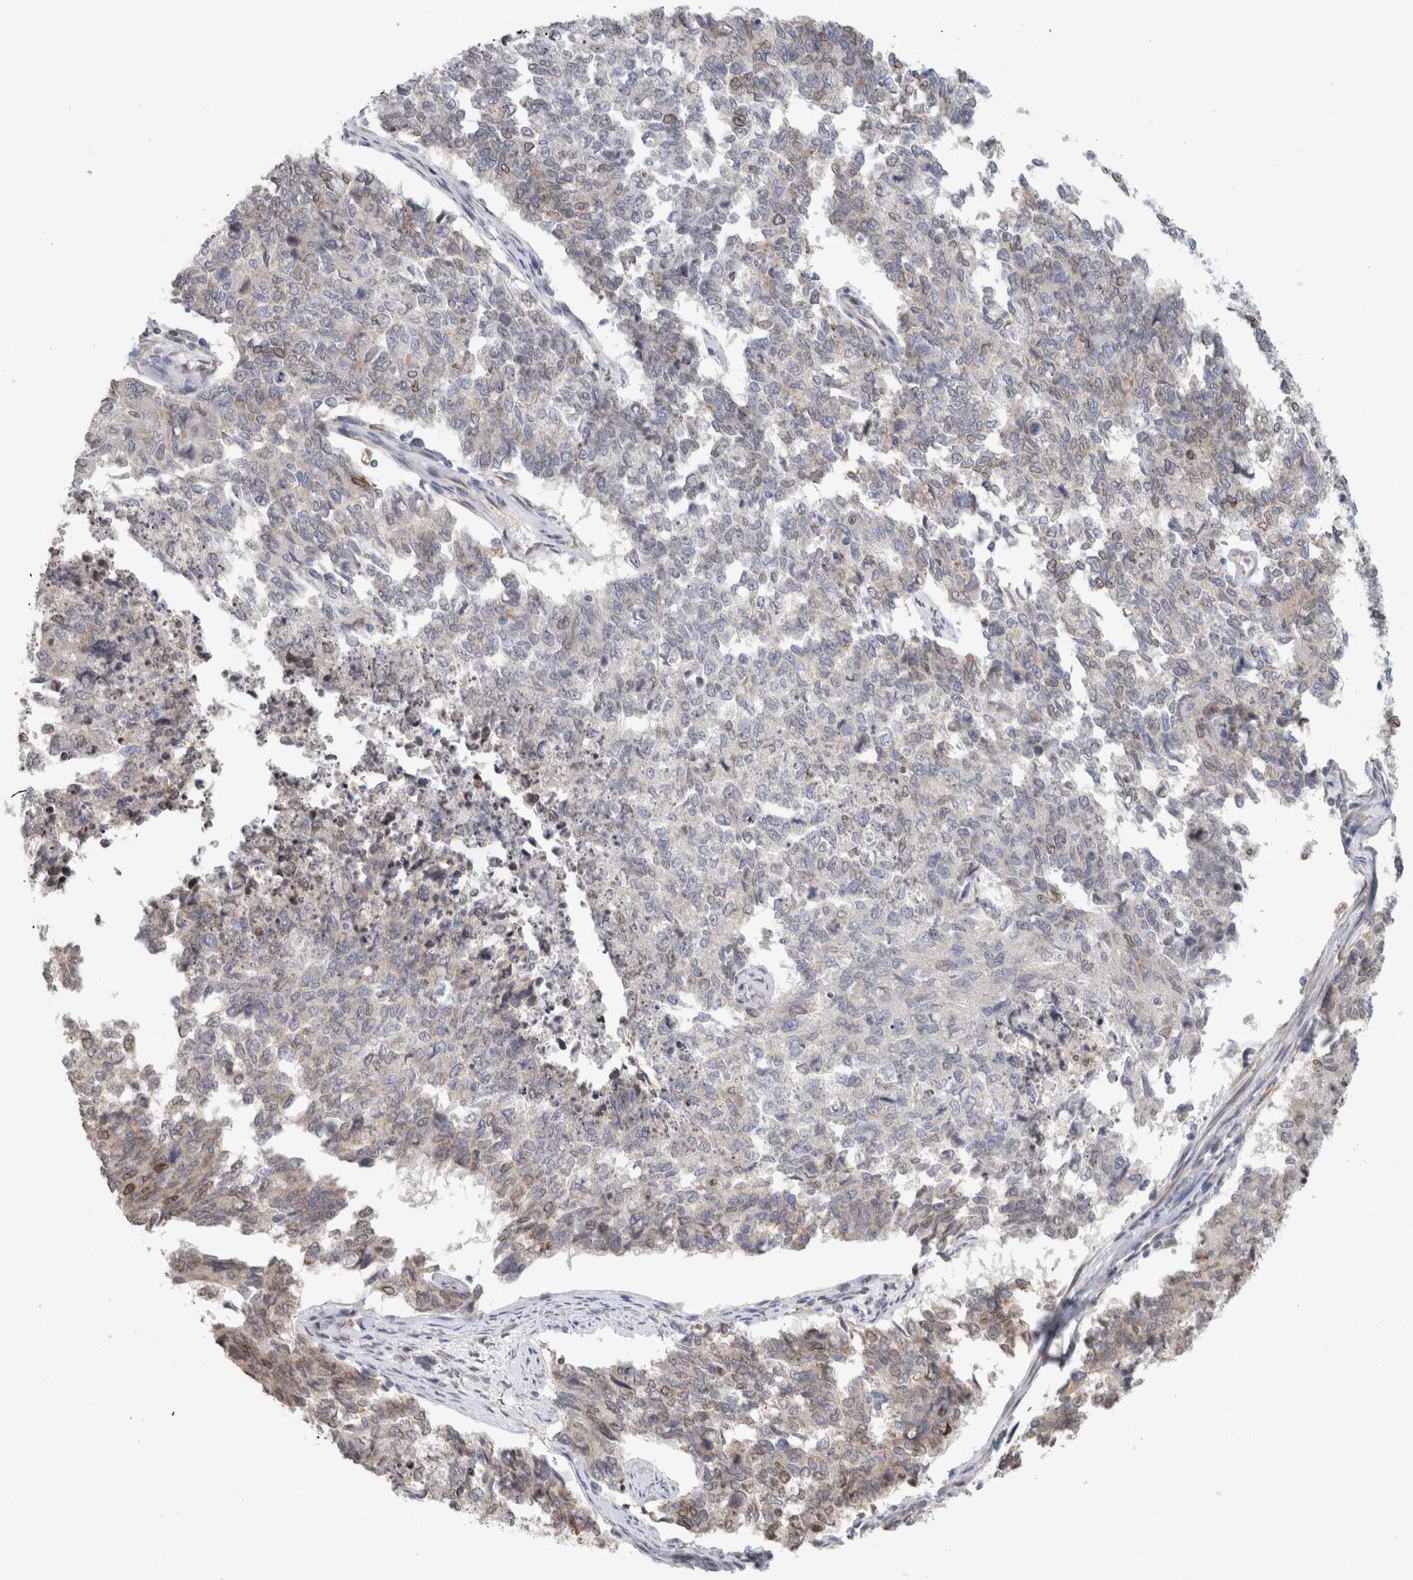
{"staining": {"intensity": "weak", "quantity": "<25%", "location": "cytoplasmic/membranous,nuclear"}, "tissue": "cervical cancer", "cell_type": "Tumor cells", "image_type": "cancer", "snomed": [{"axis": "morphology", "description": "Squamous cell carcinoma, NOS"}, {"axis": "topography", "description": "Cervix"}], "caption": "IHC photomicrograph of neoplastic tissue: squamous cell carcinoma (cervical) stained with DAB displays no significant protein expression in tumor cells.", "gene": "RBMX2", "patient": {"sex": "female", "age": 63}}